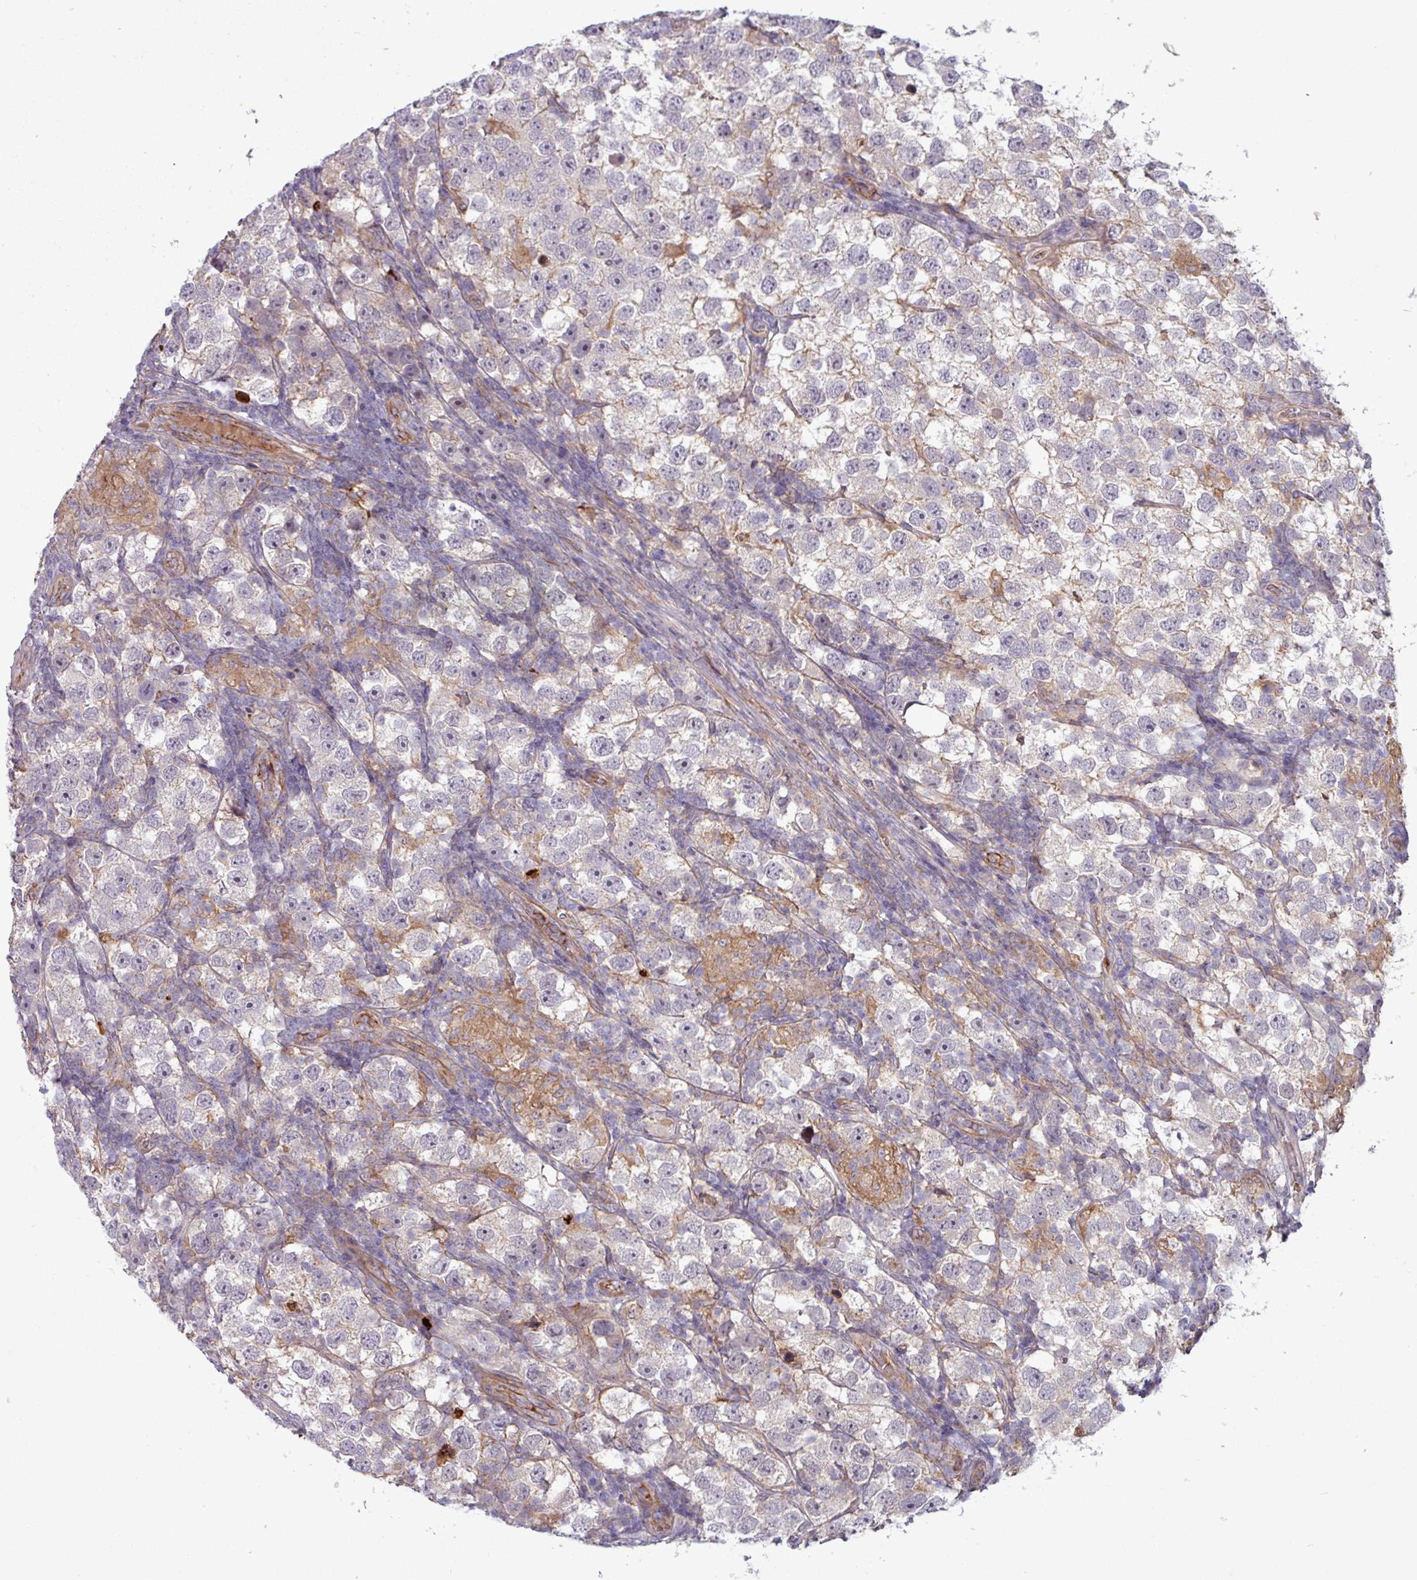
{"staining": {"intensity": "negative", "quantity": "none", "location": "none"}, "tissue": "testis cancer", "cell_type": "Tumor cells", "image_type": "cancer", "snomed": [{"axis": "morphology", "description": "Seminoma, NOS"}, {"axis": "topography", "description": "Testis"}], "caption": "The image exhibits no staining of tumor cells in seminoma (testis).", "gene": "PCED1A", "patient": {"sex": "male", "age": 26}}